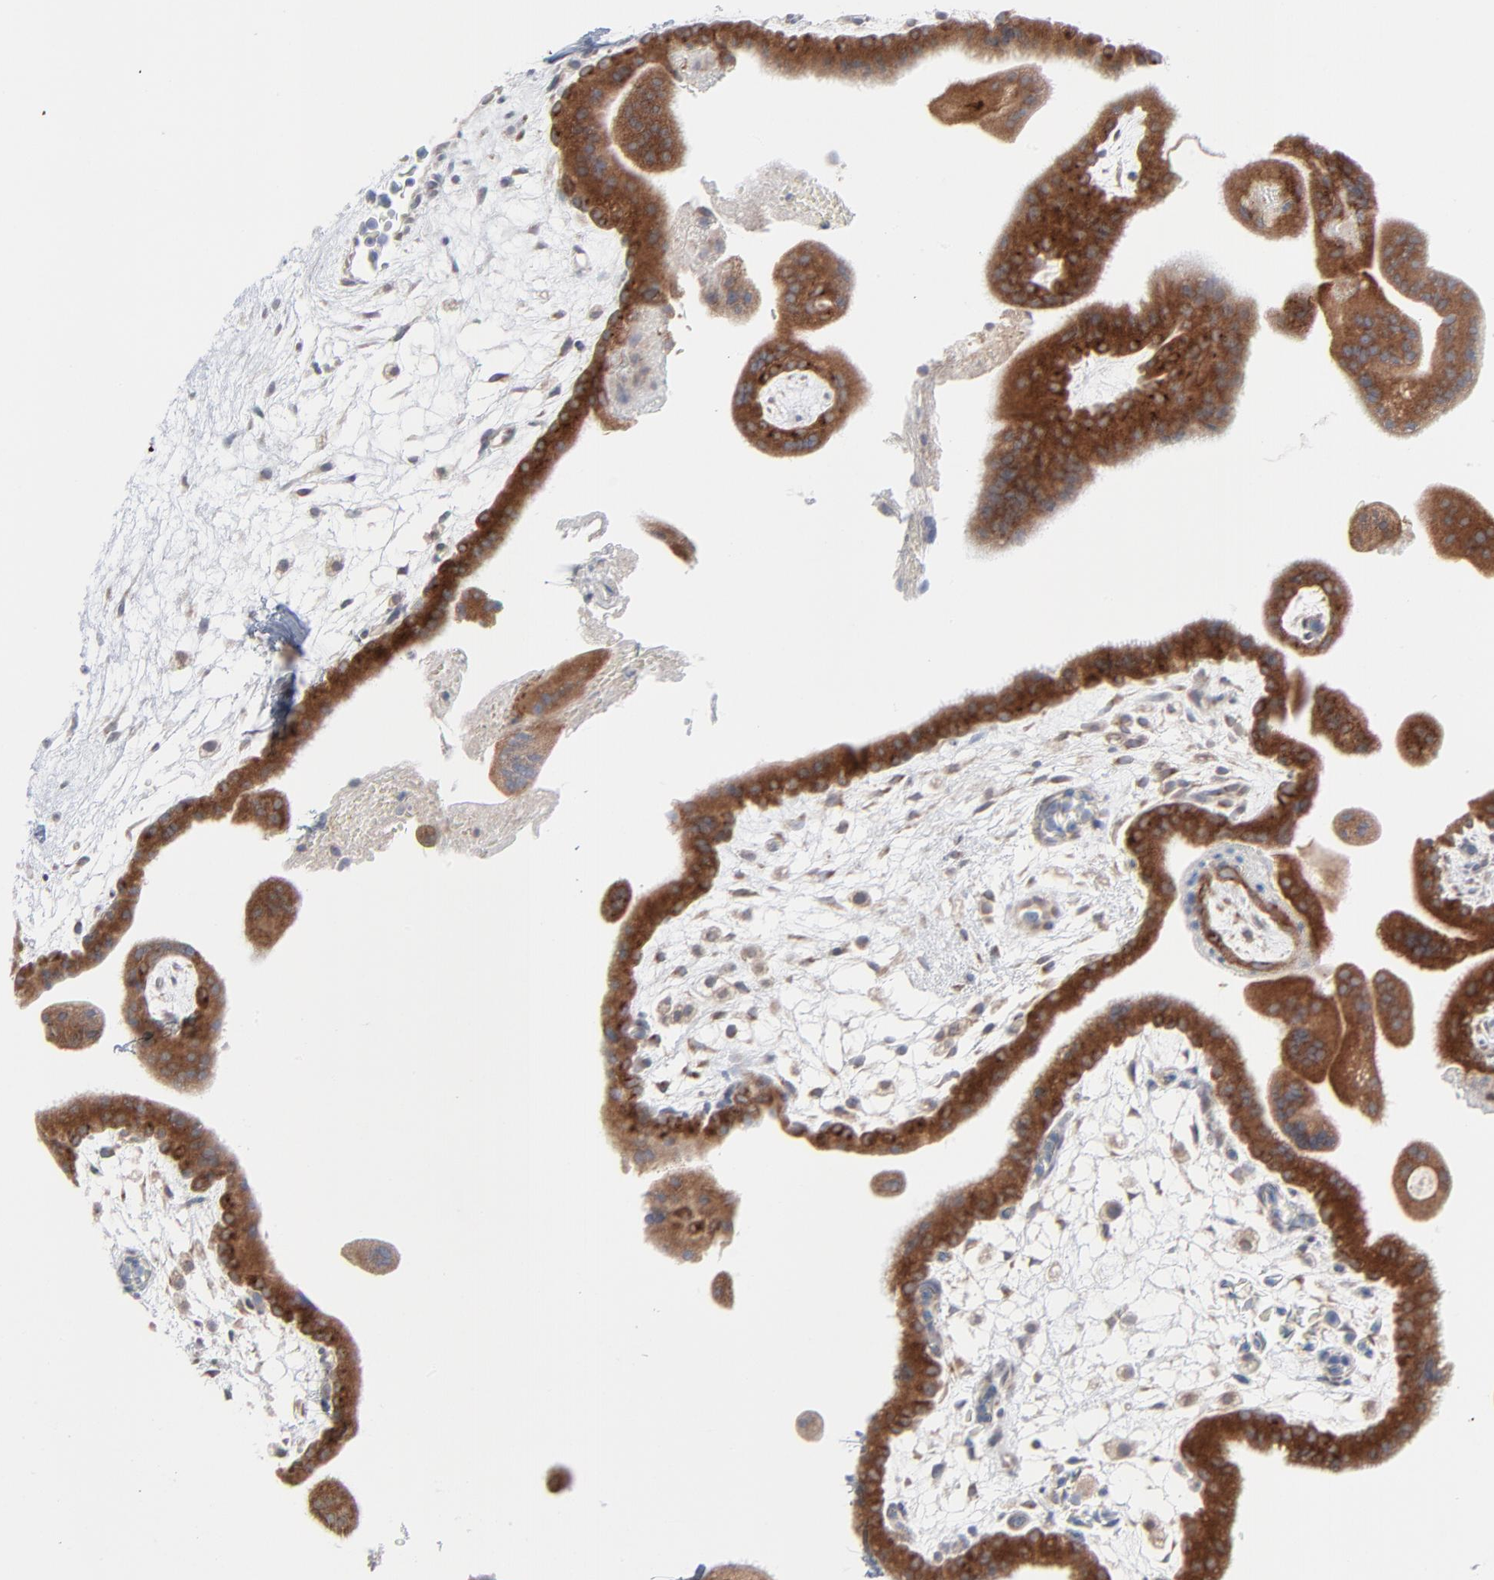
{"staining": {"intensity": "strong", "quantity": ">75%", "location": "cytoplasmic/membranous"}, "tissue": "placenta", "cell_type": "Trophoblastic cells", "image_type": "normal", "snomed": [{"axis": "morphology", "description": "Normal tissue, NOS"}, {"axis": "topography", "description": "Placenta"}], "caption": "Placenta stained with IHC displays strong cytoplasmic/membranous positivity in about >75% of trophoblastic cells.", "gene": "KDSR", "patient": {"sex": "female", "age": 35}}